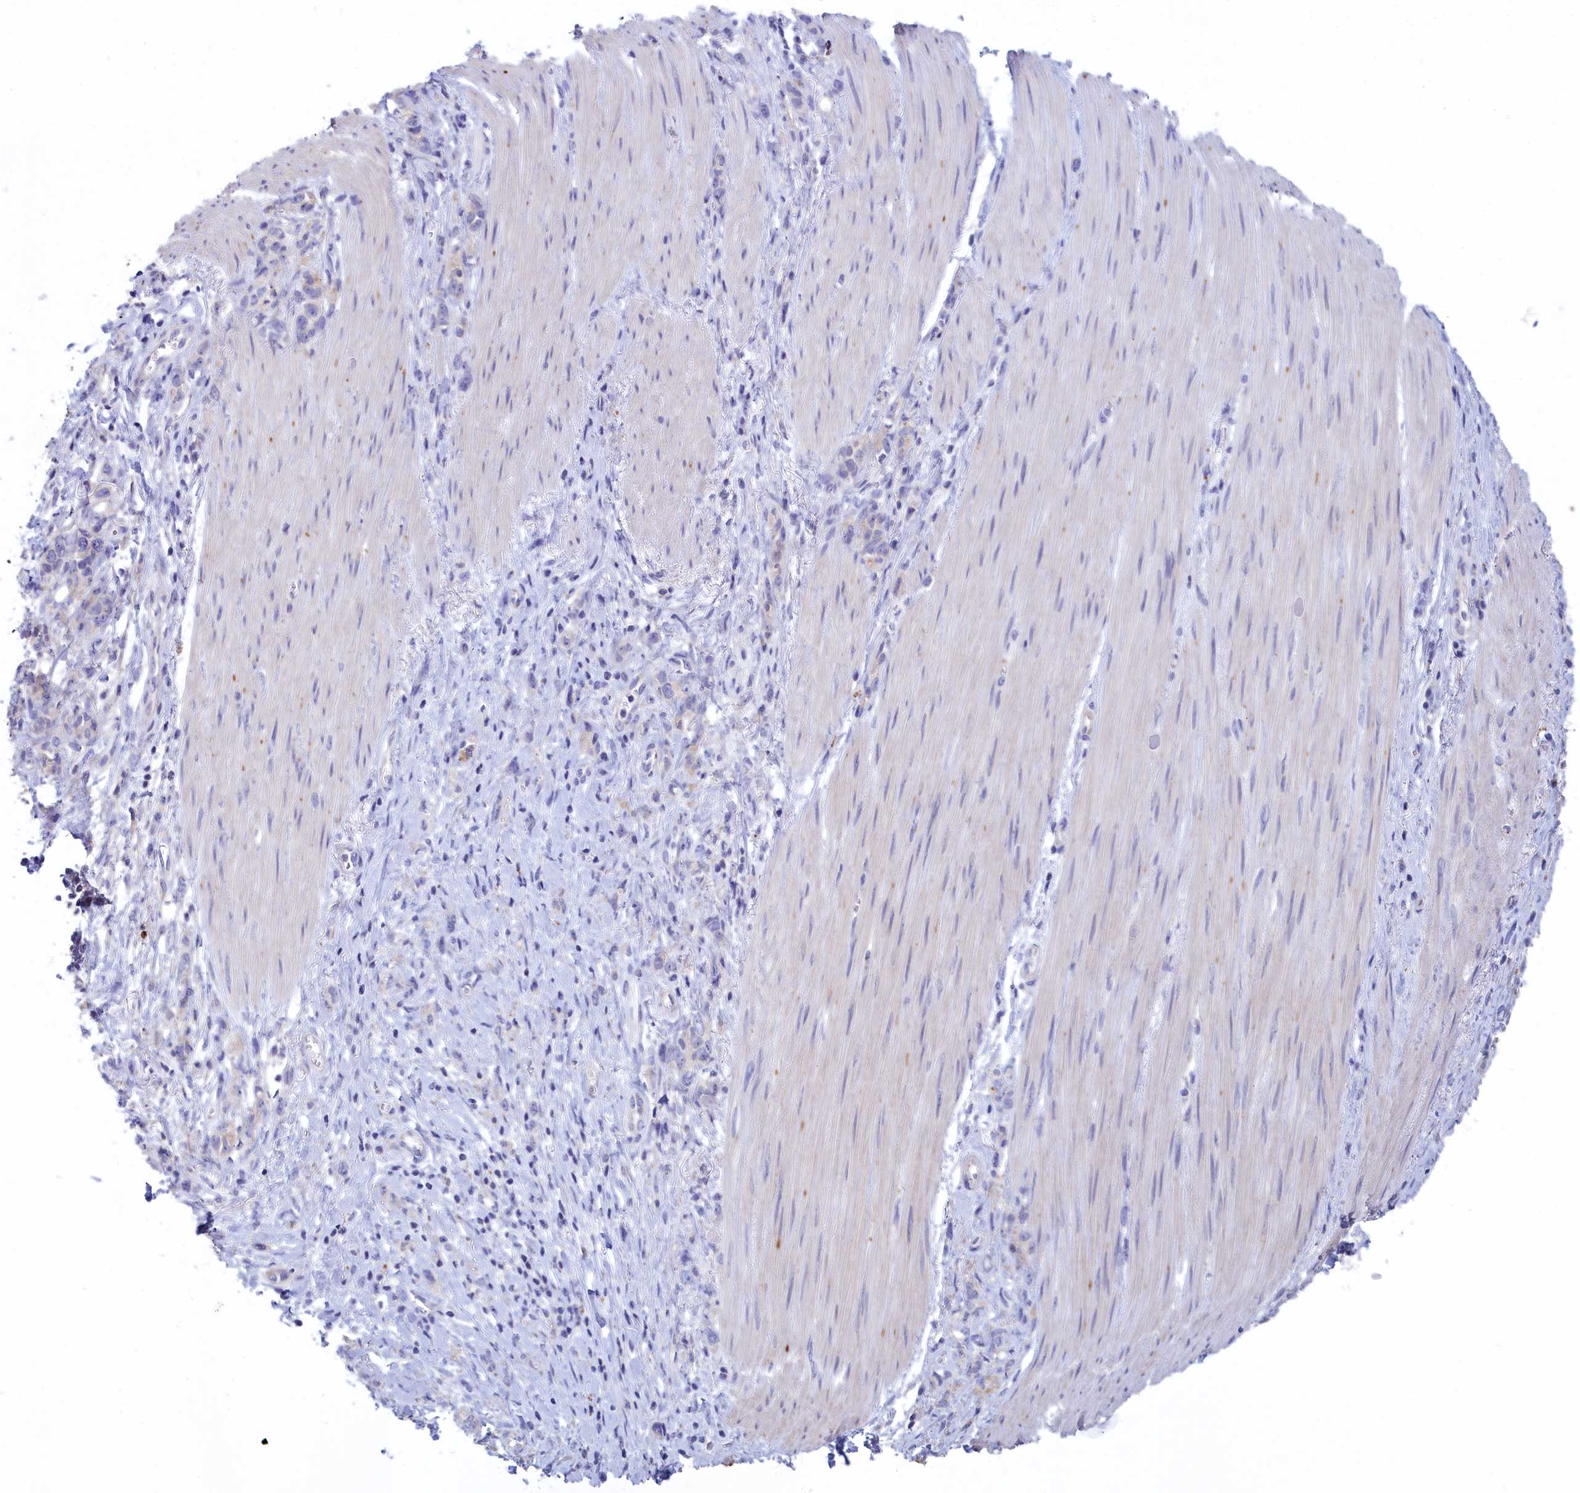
{"staining": {"intensity": "negative", "quantity": "none", "location": "none"}, "tissue": "stomach cancer", "cell_type": "Tumor cells", "image_type": "cancer", "snomed": [{"axis": "morphology", "description": "Adenocarcinoma, NOS"}, {"axis": "topography", "description": "Stomach"}], "caption": "This is an immunohistochemistry image of adenocarcinoma (stomach). There is no positivity in tumor cells.", "gene": "WDR6", "patient": {"sex": "female", "age": 76}}